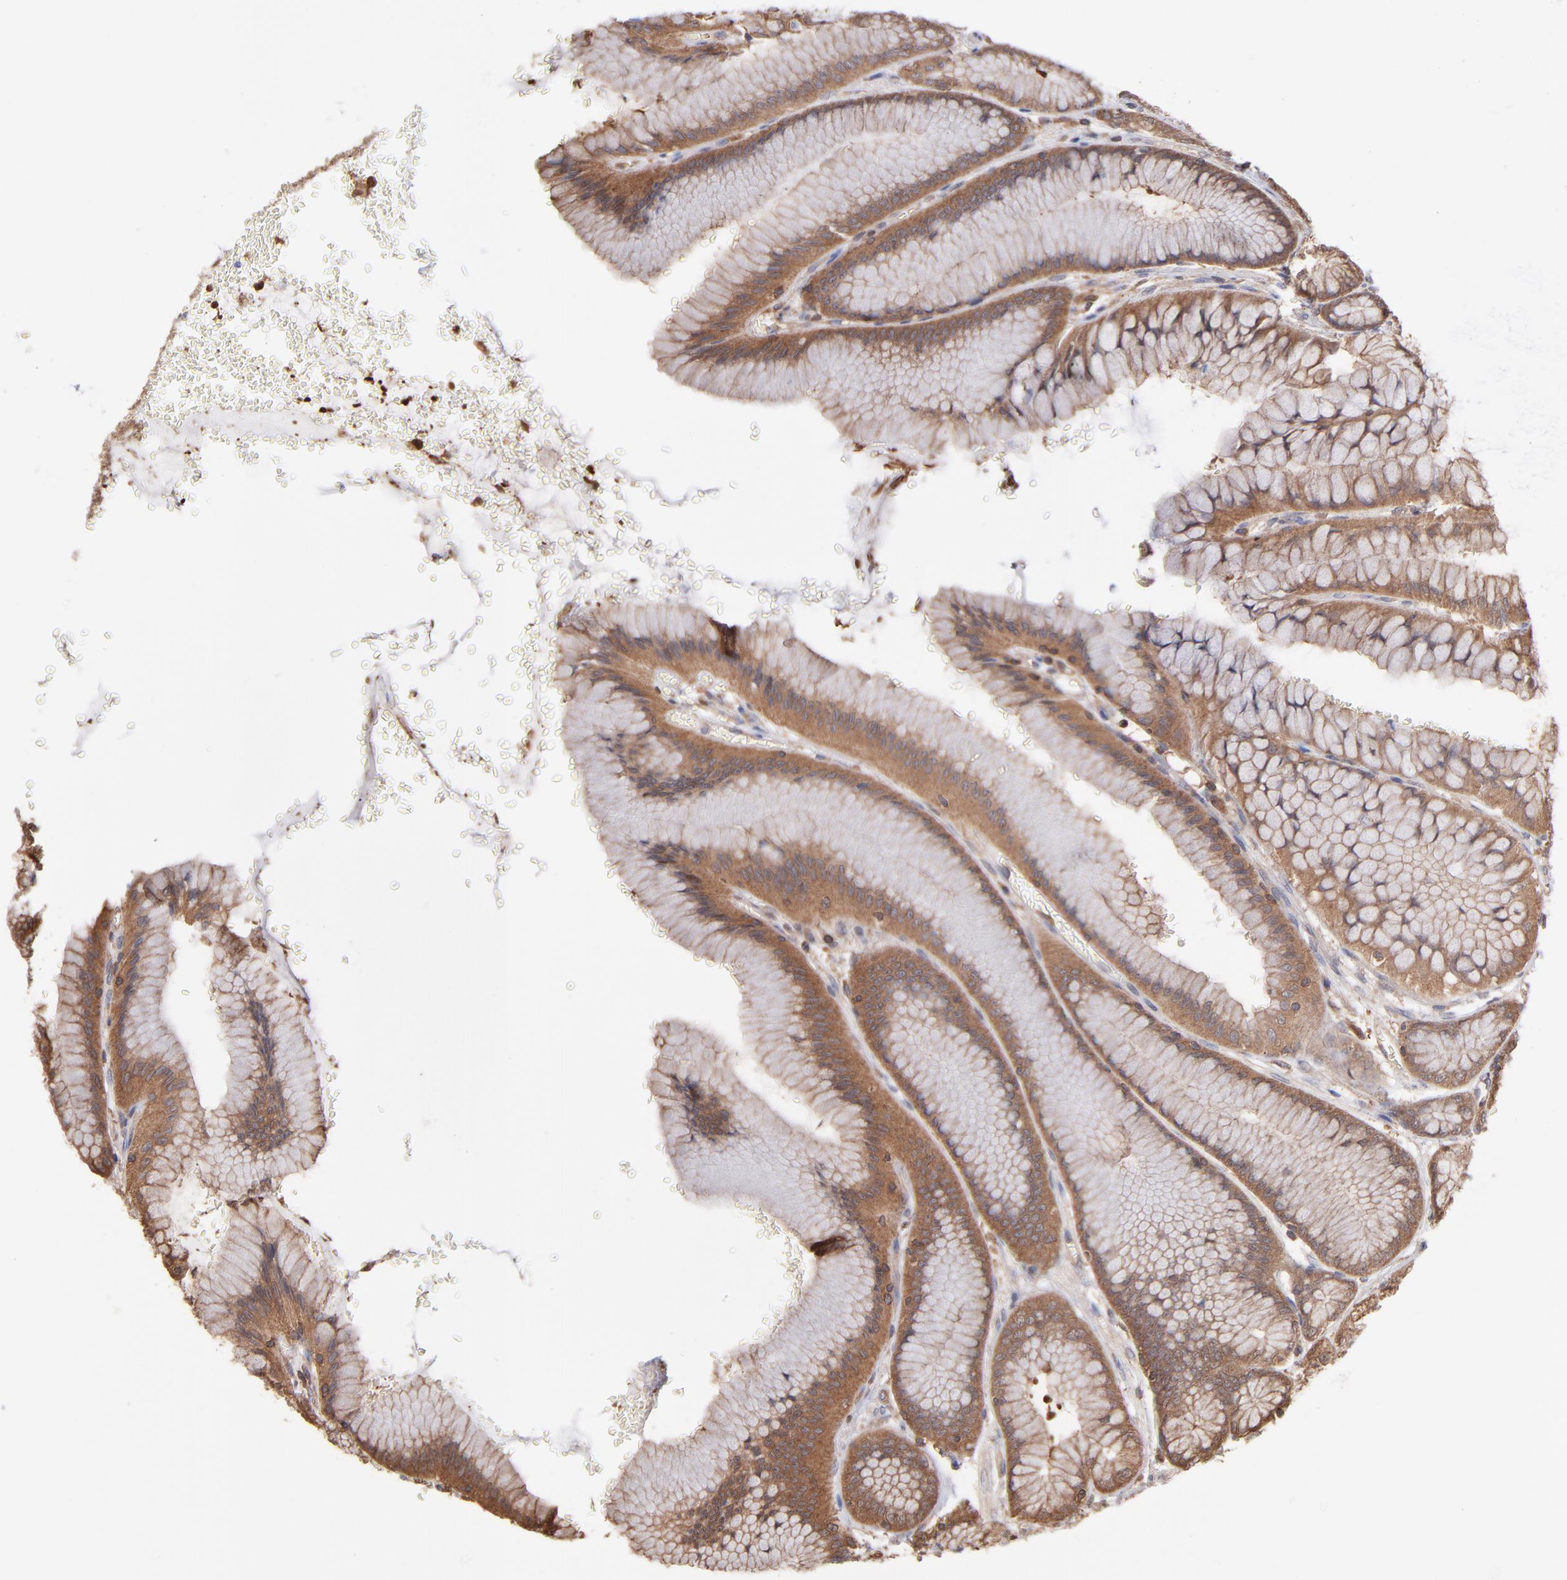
{"staining": {"intensity": "strong", "quantity": ">75%", "location": "cytoplasmic/membranous"}, "tissue": "stomach", "cell_type": "Glandular cells", "image_type": "normal", "snomed": [{"axis": "morphology", "description": "Normal tissue, NOS"}, {"axis": "morphology", "description": "Adenocarcinoma, NOS"}, {"axis": "topography", "description": "Stomach"}, {"axis": "topography", "description": "Stomach, lower"}], "caption": "DAB immunohistochemical staining of unremarkable stomach demonstrates strong cytoplasmic/membranous protein positivity in about >75% of glandular cells. (Stains: DAB in brown, nuclei in blue, Microscopy: brightfield microscopy at high magnification).", "gene": "MAP2K2", "patient": {"sex": "female", "age": 65}}